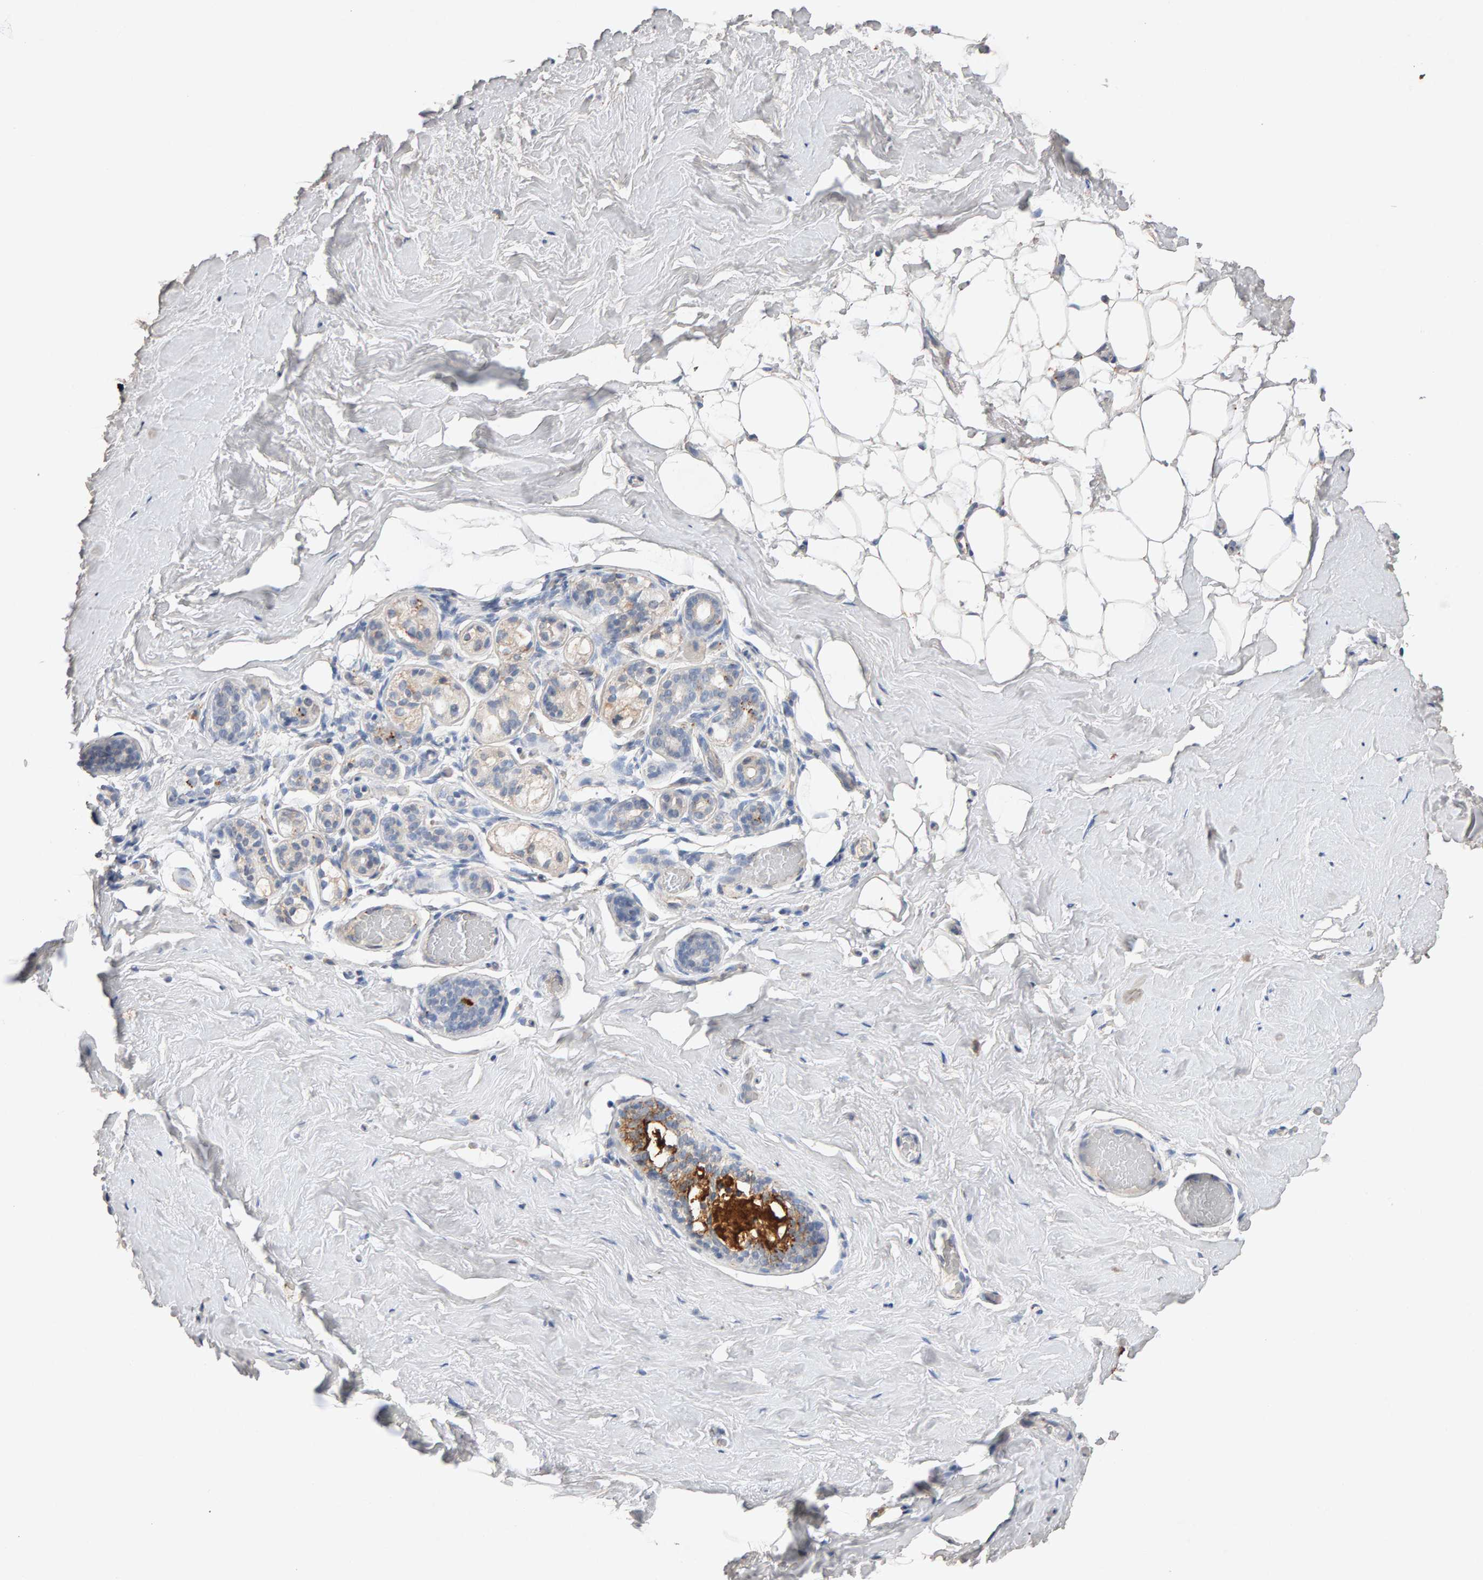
{"staining": {"intensity": "negative", "quantity": "none", "location": "none"}, "tissue": "breast", "cell_type": "Adipocytes", "image_type": "normal", "snomed": [{"axis": "morphology", "description": "Normal tissue, NOS"}, {"axis": "topography", "description": "Breast"}], "caption": "An IHC histopathology image of normal breast is shown. There is no staining in adipocytes of breast. (DAB (3,3'-diaminobenzidine) immunohistochemistry with hematoxylin counter stain).", "gene": "PTPRM", "patient": {"sex": "female", "age": 75}}